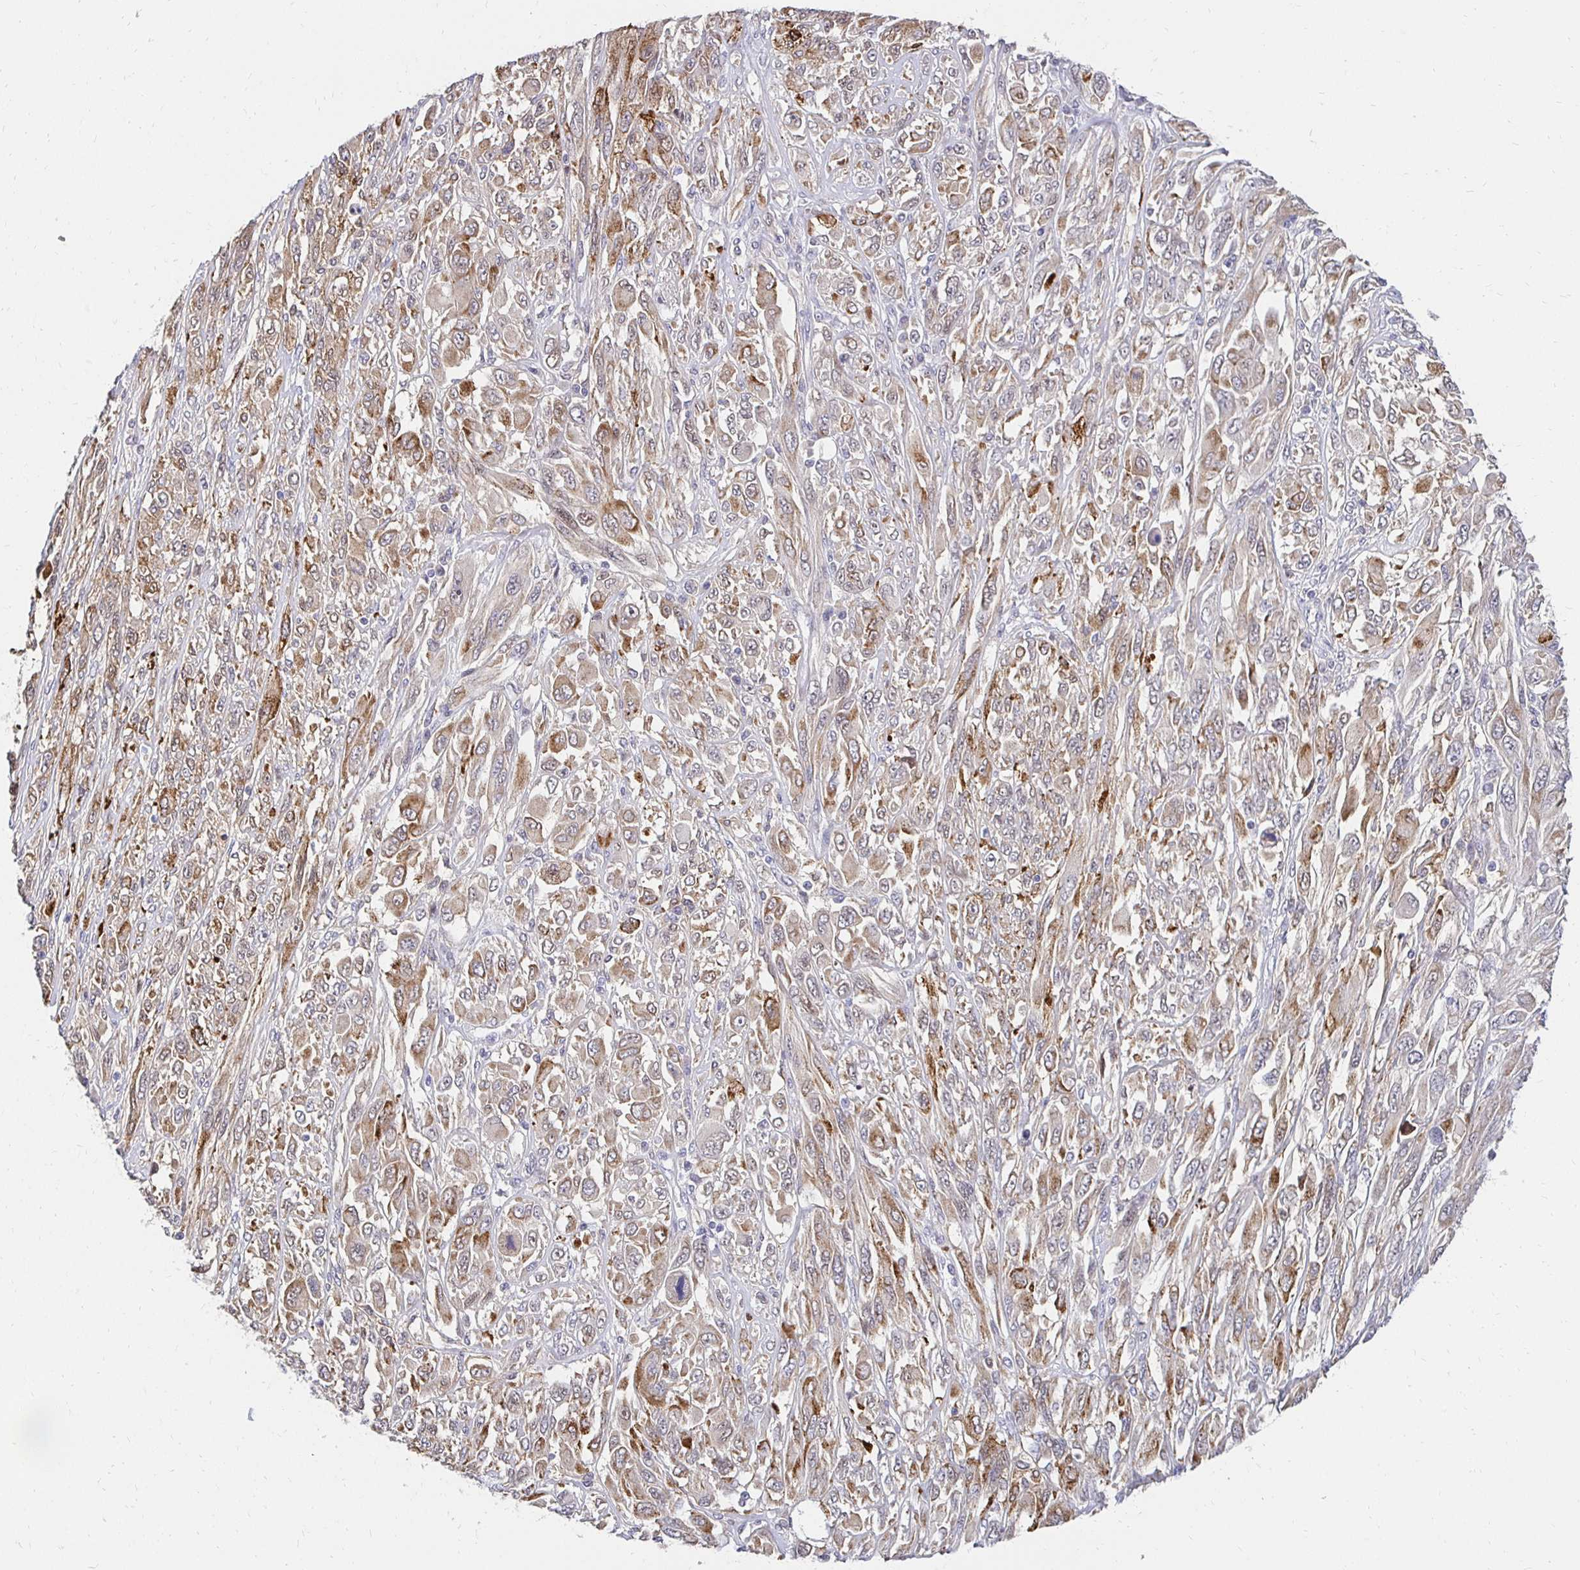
{"staining": {"intensity": "moderate", "quantity": ">75%", "location": "cytoplasmic/membranous"}, "tissue": "melanoma", "cell_type": "Tumor cells", "image_type": "cancer", "snomed": [{"axis": "morphology", "description": "Malignant melanoma, NOS"}, {"axis": "topography", "description": "Skin"}], "caption": "Immunohistochemical staining of human melanoma reveals moderate cytoplasmic/membranous protein staining in approximately >75% of tumor cells. (DAB IHC with brightfield microscopy, high magnification).", "gene": "PADI2", "patient": {"sex": "female", "age": 91}}